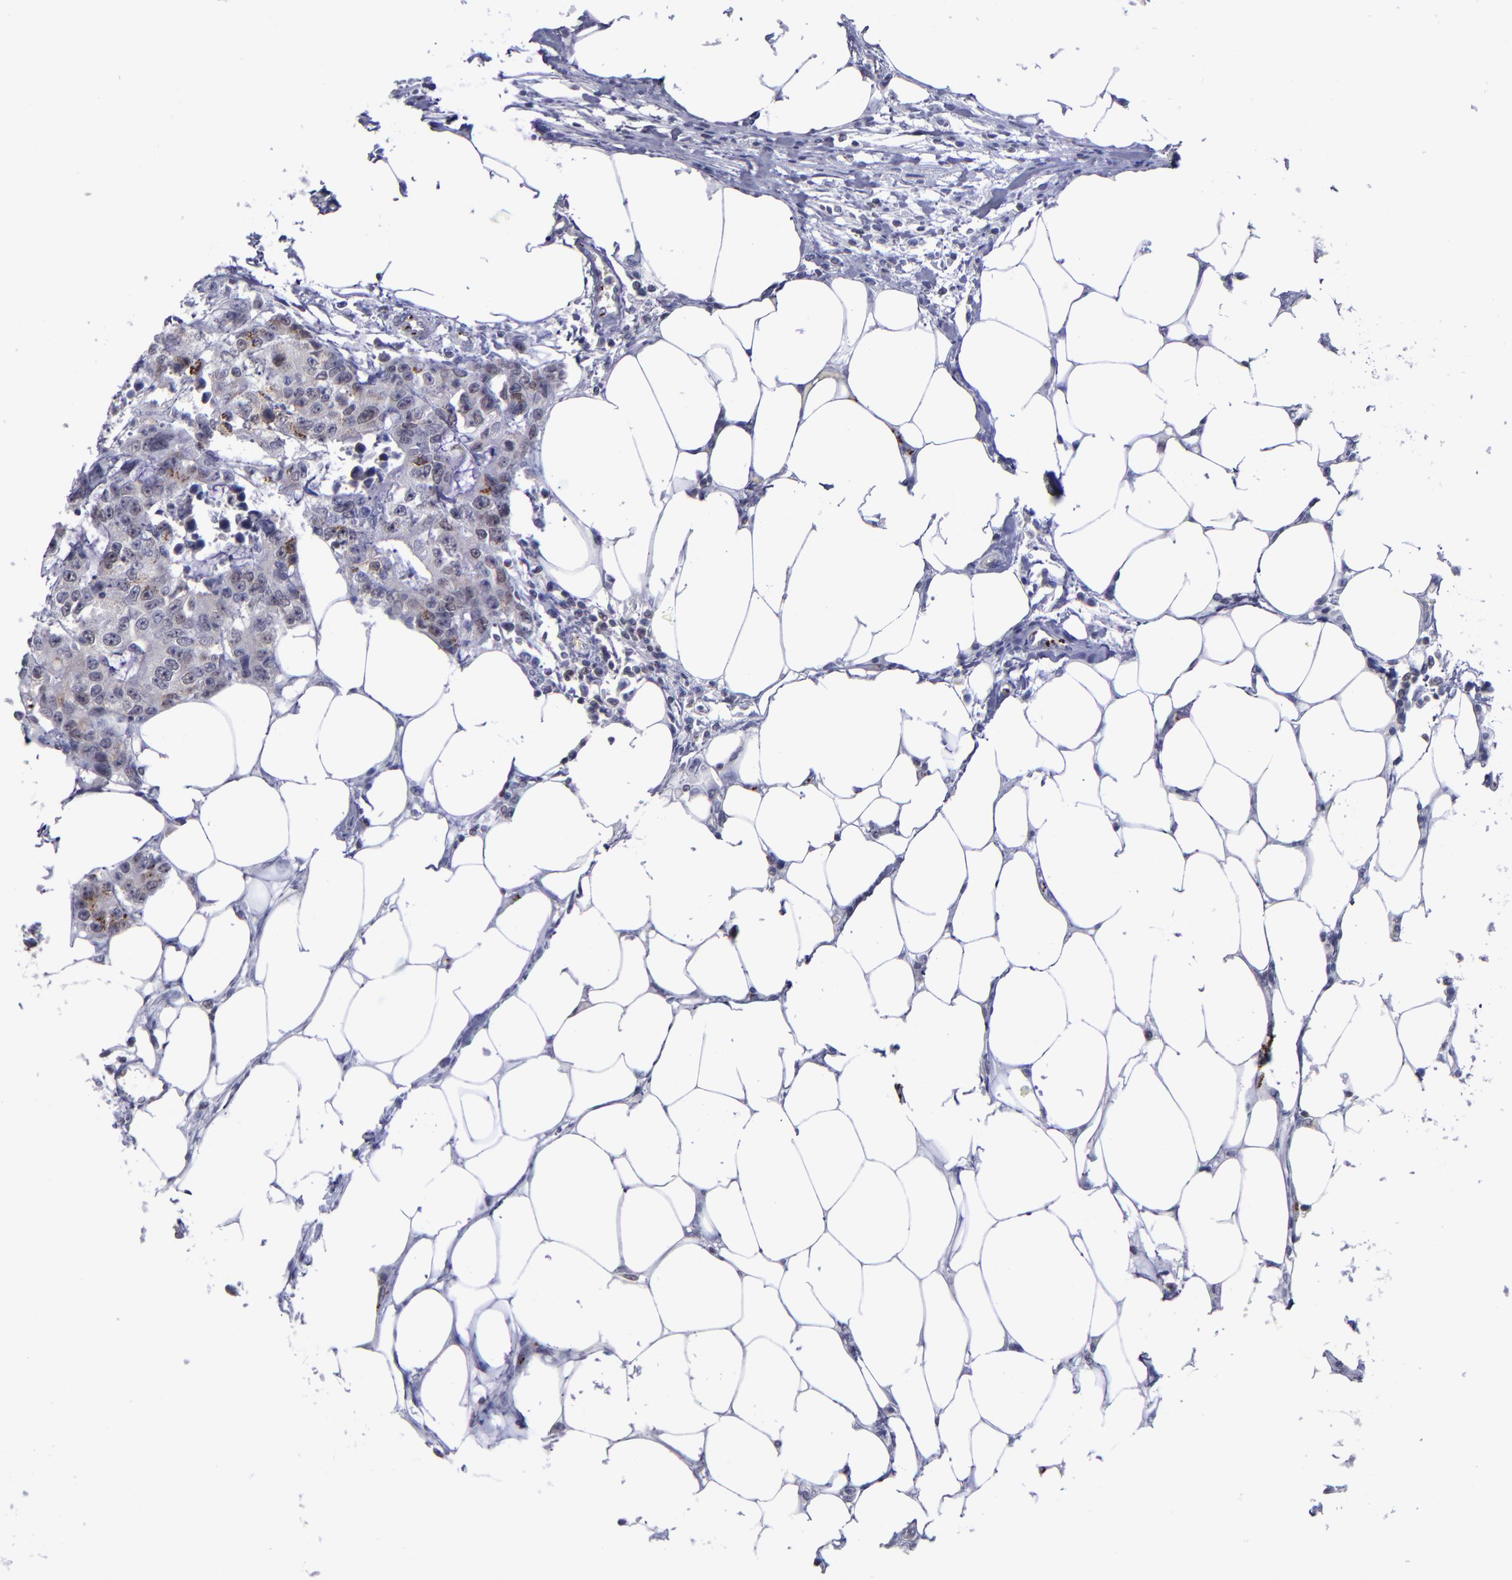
{"staining": {"intensity": "weak", "quantity": ">75%", "location": "cytoplasmic/membranous"}, "tissue": "colorectal cancer", "cell_type": "Tumor cells", "image_type": "cancer", "snomed": [{"axis": "morphology", "description": "Adenocarcinoma, NOS"}, {"axis": "topography", "description": "Colon"}], "caption": "This is a micrograph of immunohistochemistry staining of colorectal cancer (adenocarcinoma), which shows weak expression in the cytoplasmic/membranous of tumor cells.", "gene": "MGMT", "patient": {"sex": "female", "age": 86}}